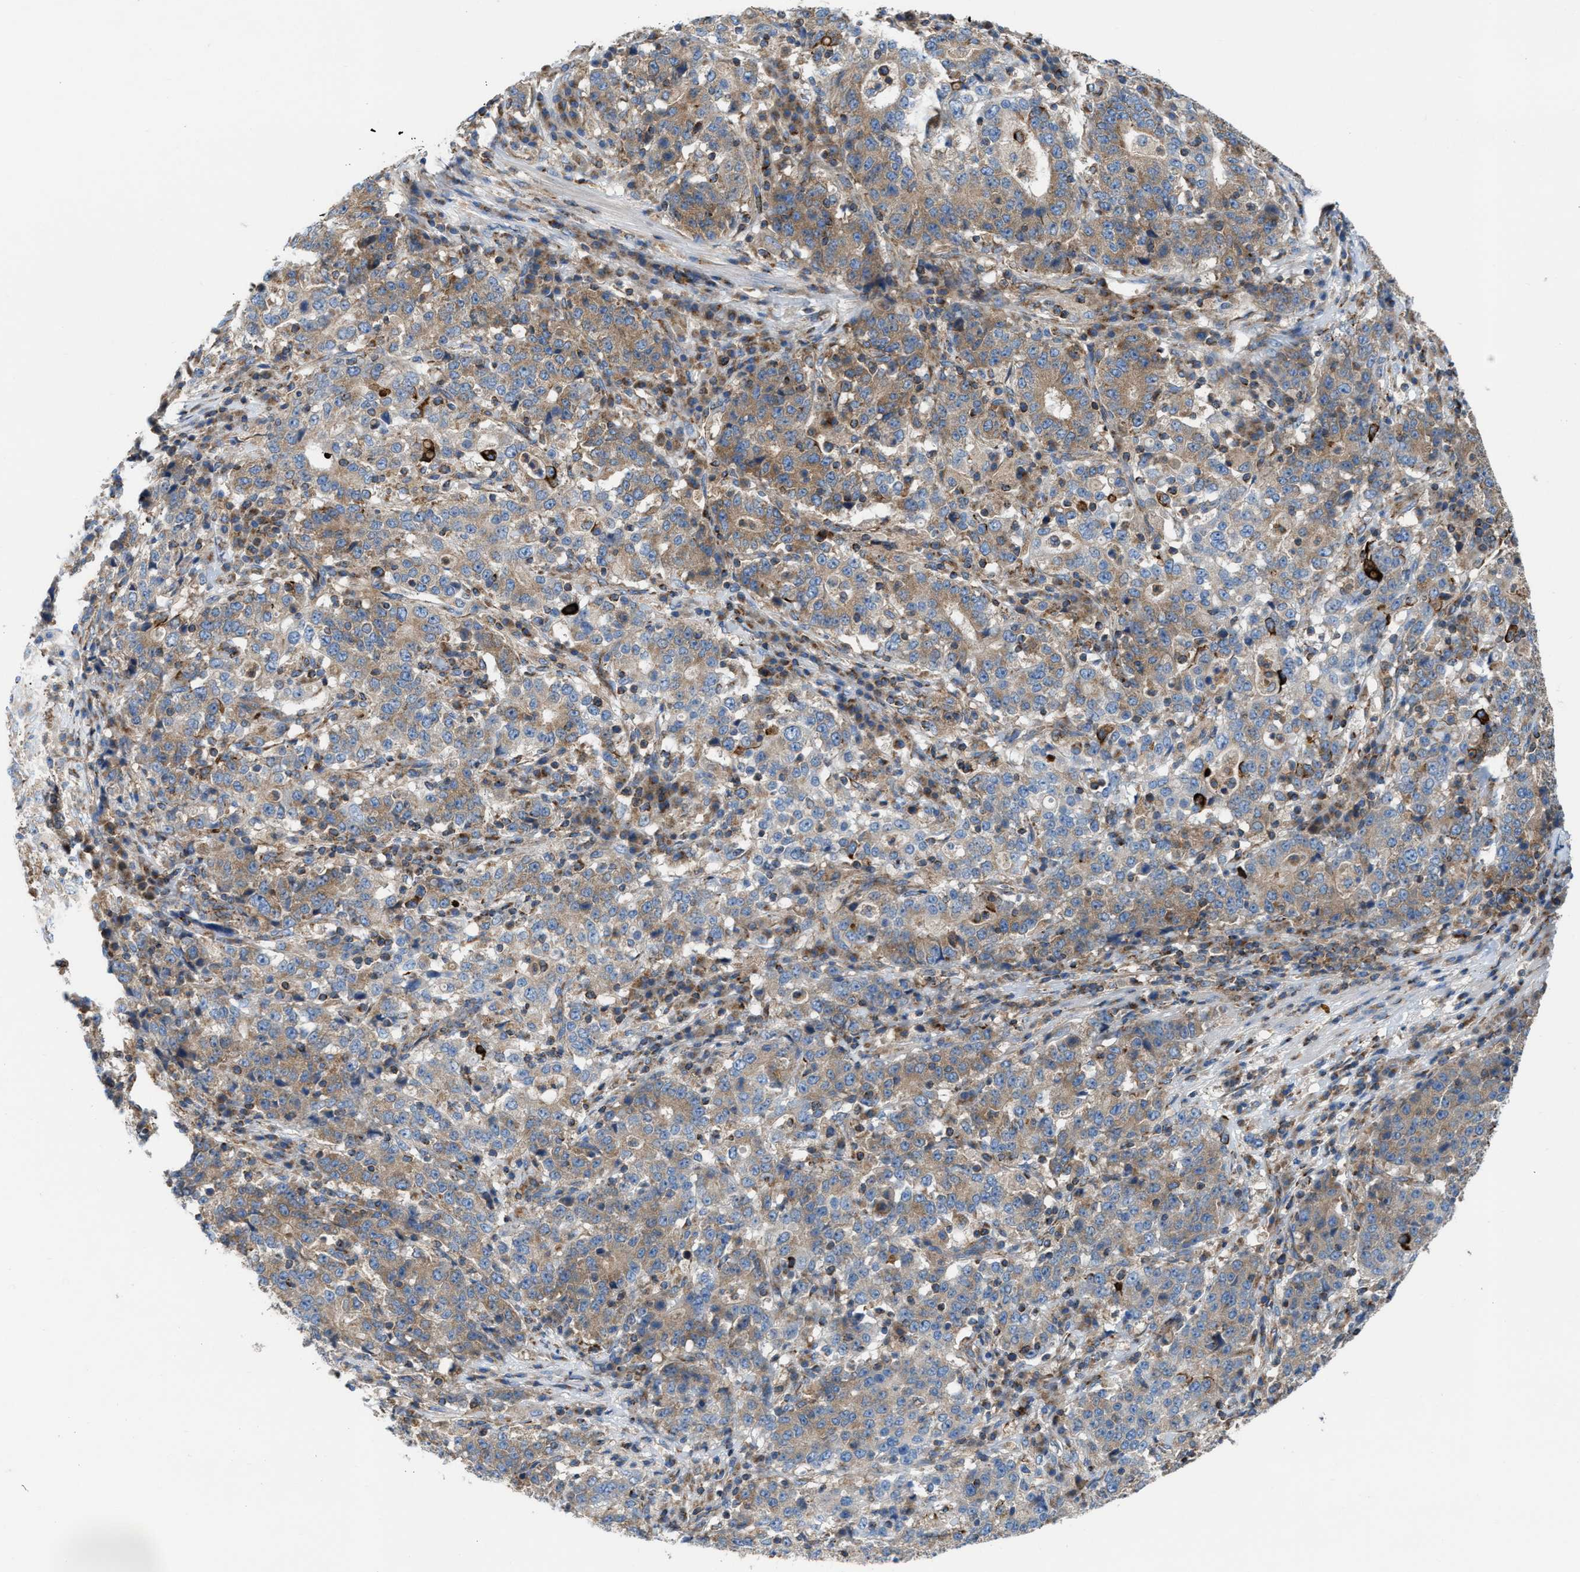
{"staining": {"intensity": "weak", "quantity": ">75%", "location": "cytoplasmic/membranous"}, "tissue": "stomach cancer", "cell_type": "Tumor cells", "image_type": "cancer", "snomed": [{"axis": "morphology", "description": "Adenocarcinoma, NOS"}, {"axis": "topography", "description": "Stomach"}], "caption": "Immunohistochemical staining of human adenocarcinoma (stomach) reveals weak cytoplasmic/membranous protein staining in about >75% of tumor cells.", "gene": "TBC1D15", "patient": {"sex": "male", "age": 59}}